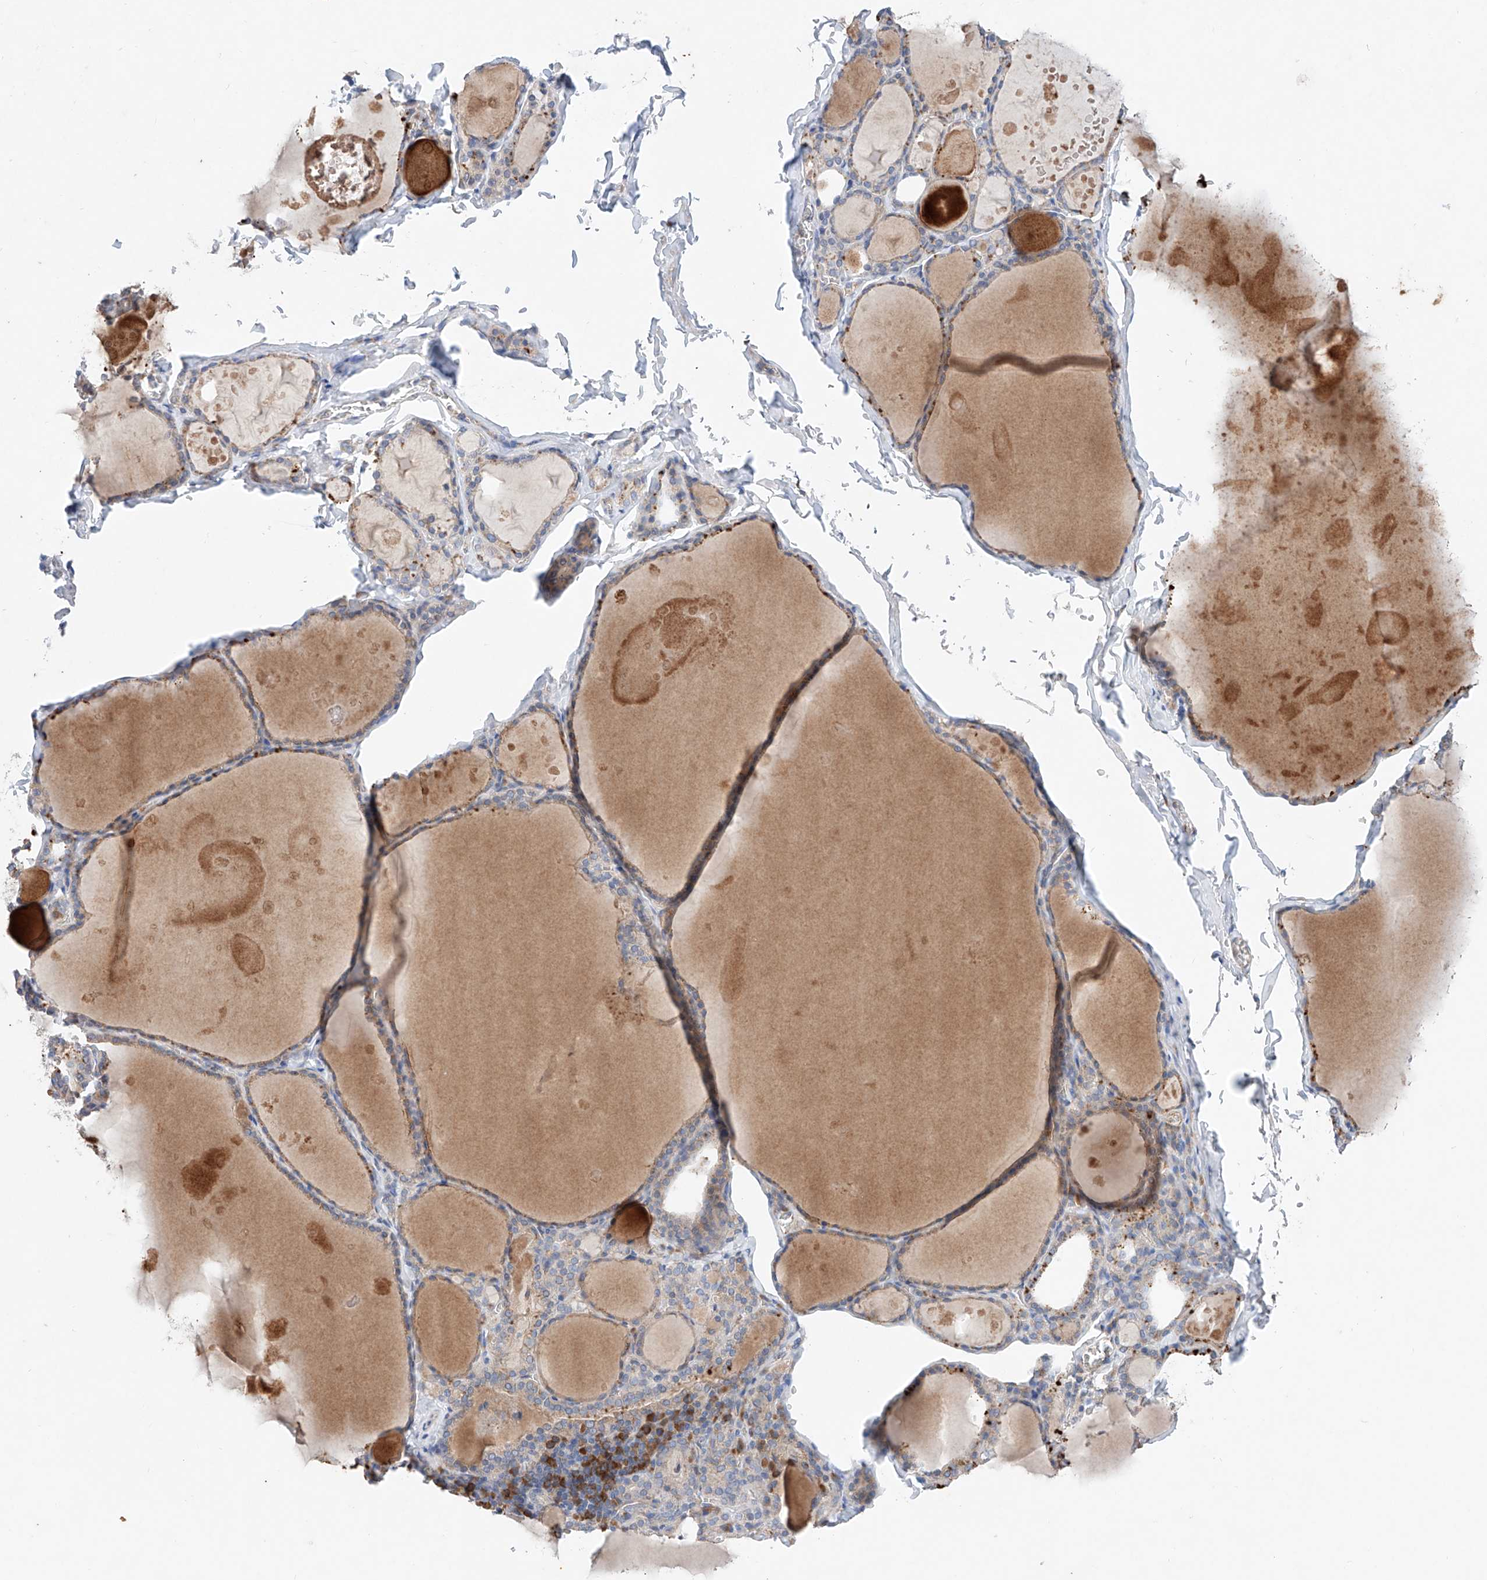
{"staining": {"intensity": "moderate", "quantity": "25%-75%", "location": "cytoplasmic/membranous"}, "tissue": "thyroid gland", "cell_type": "Glandular cells", "image_type": "normal", "snomed": [{"axis": "morphology", "description": "Normal tissue, NOS"}, {"axis": "topography", "description": "Thyroid gland"}], "caption": "Immunohistochemical staining of normal human thyroid gland displays medium levels of moderate cytoplasmic/membranous expression in approximately 25%-75% of glandular cells. Immunohistochemistry stains the protein of interest in brown and the nuclei are stained blue.", "gene": "FASTK", "patient": {"sex": "male", "age": 56}}